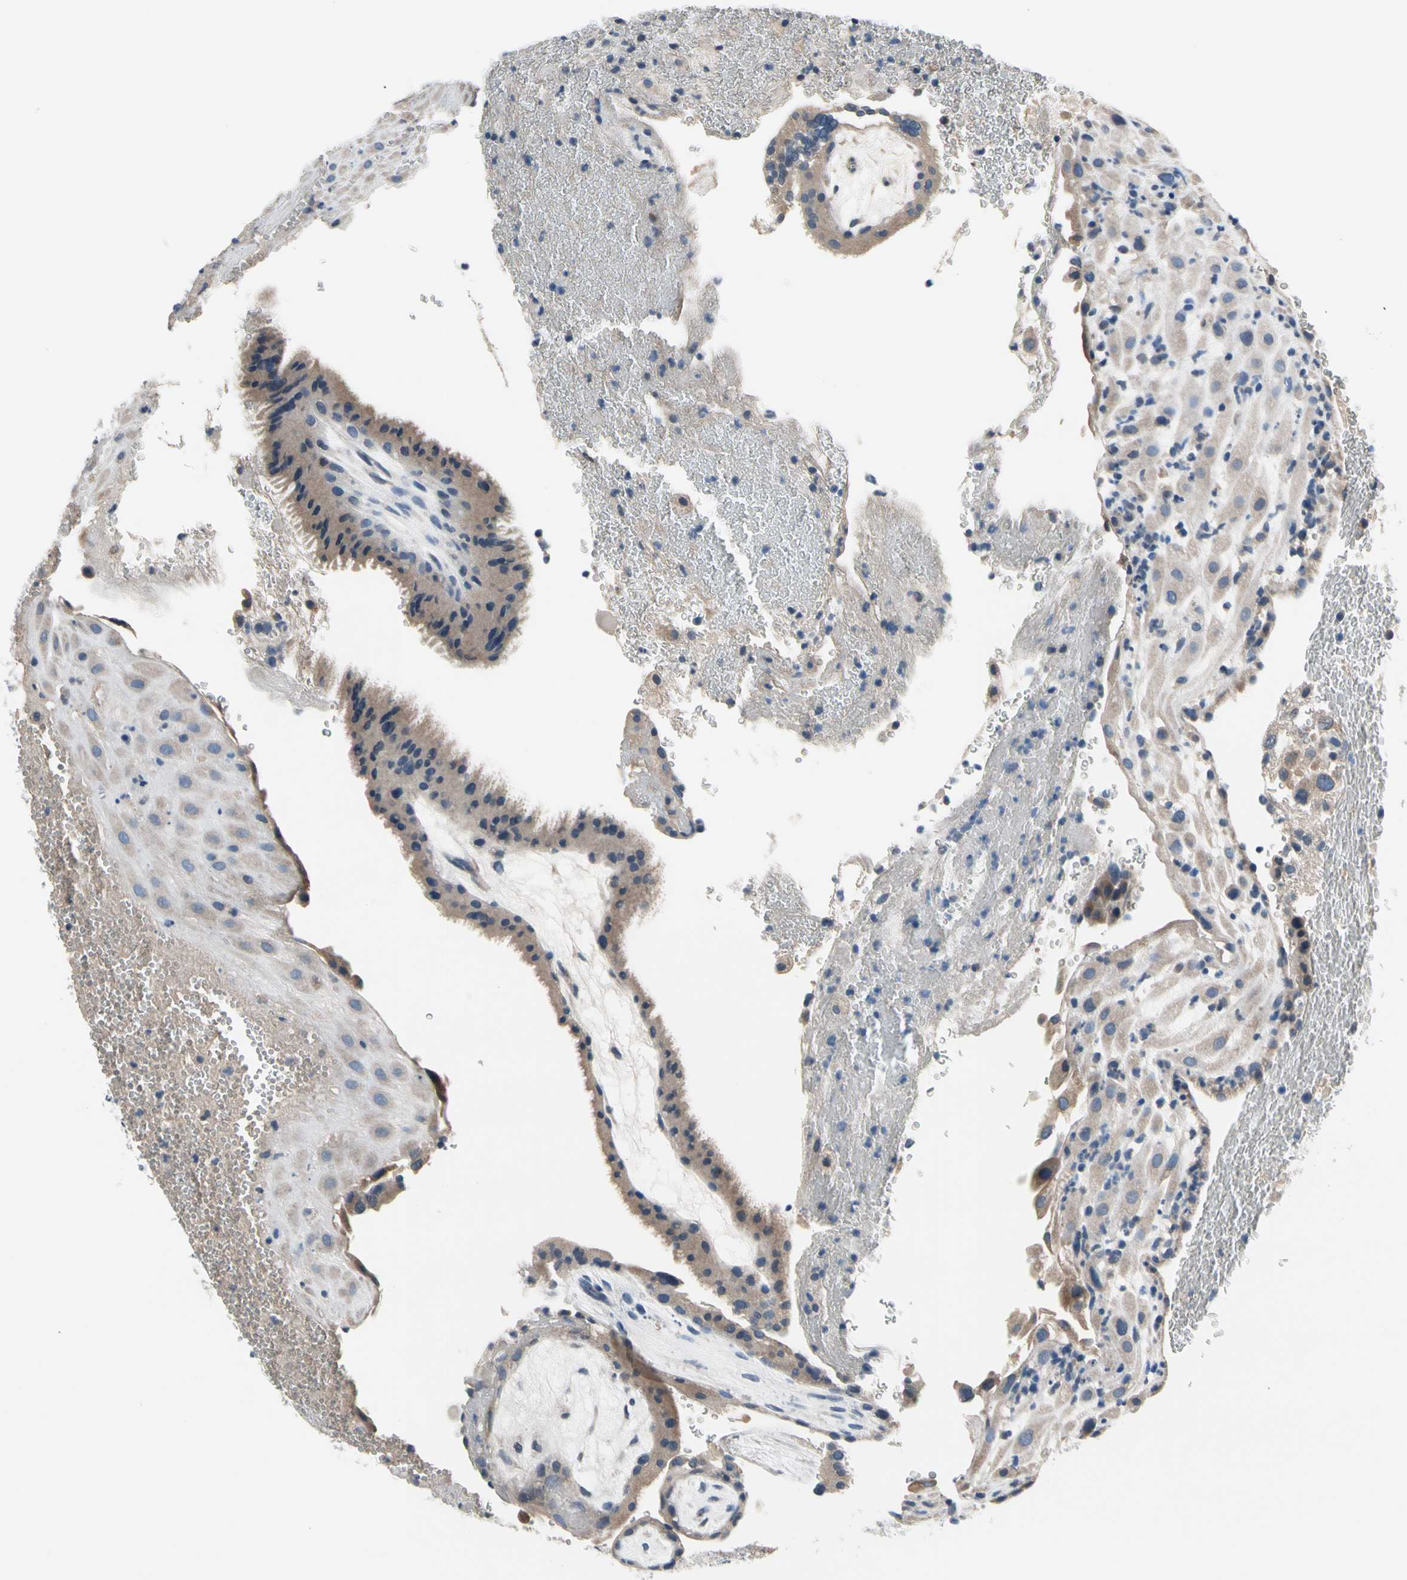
{"staining": {"intensity": "weak", "quantity": "25%-75%", "location": "cytoplasmic/membranous"}, "tissue": "placenta", "cell_type": "Decidual cells", "image_type": "normal", "snomed": [{"axis": "morphology", "description": "Normal tissue, NOS"}, {"axis": "topography", "description": "Placenta"}], "caption": "This histopathology image exhibits normal placenta stained with immunohistochemistry (IHC) to label a protein in brown. The cytoplasmic/membranous of decidual cells show weak positivity for the protein. Nuclei are counter-stained blue.", "gene": "SELENOK", "patient": {"sex": "female", "age": 19}}